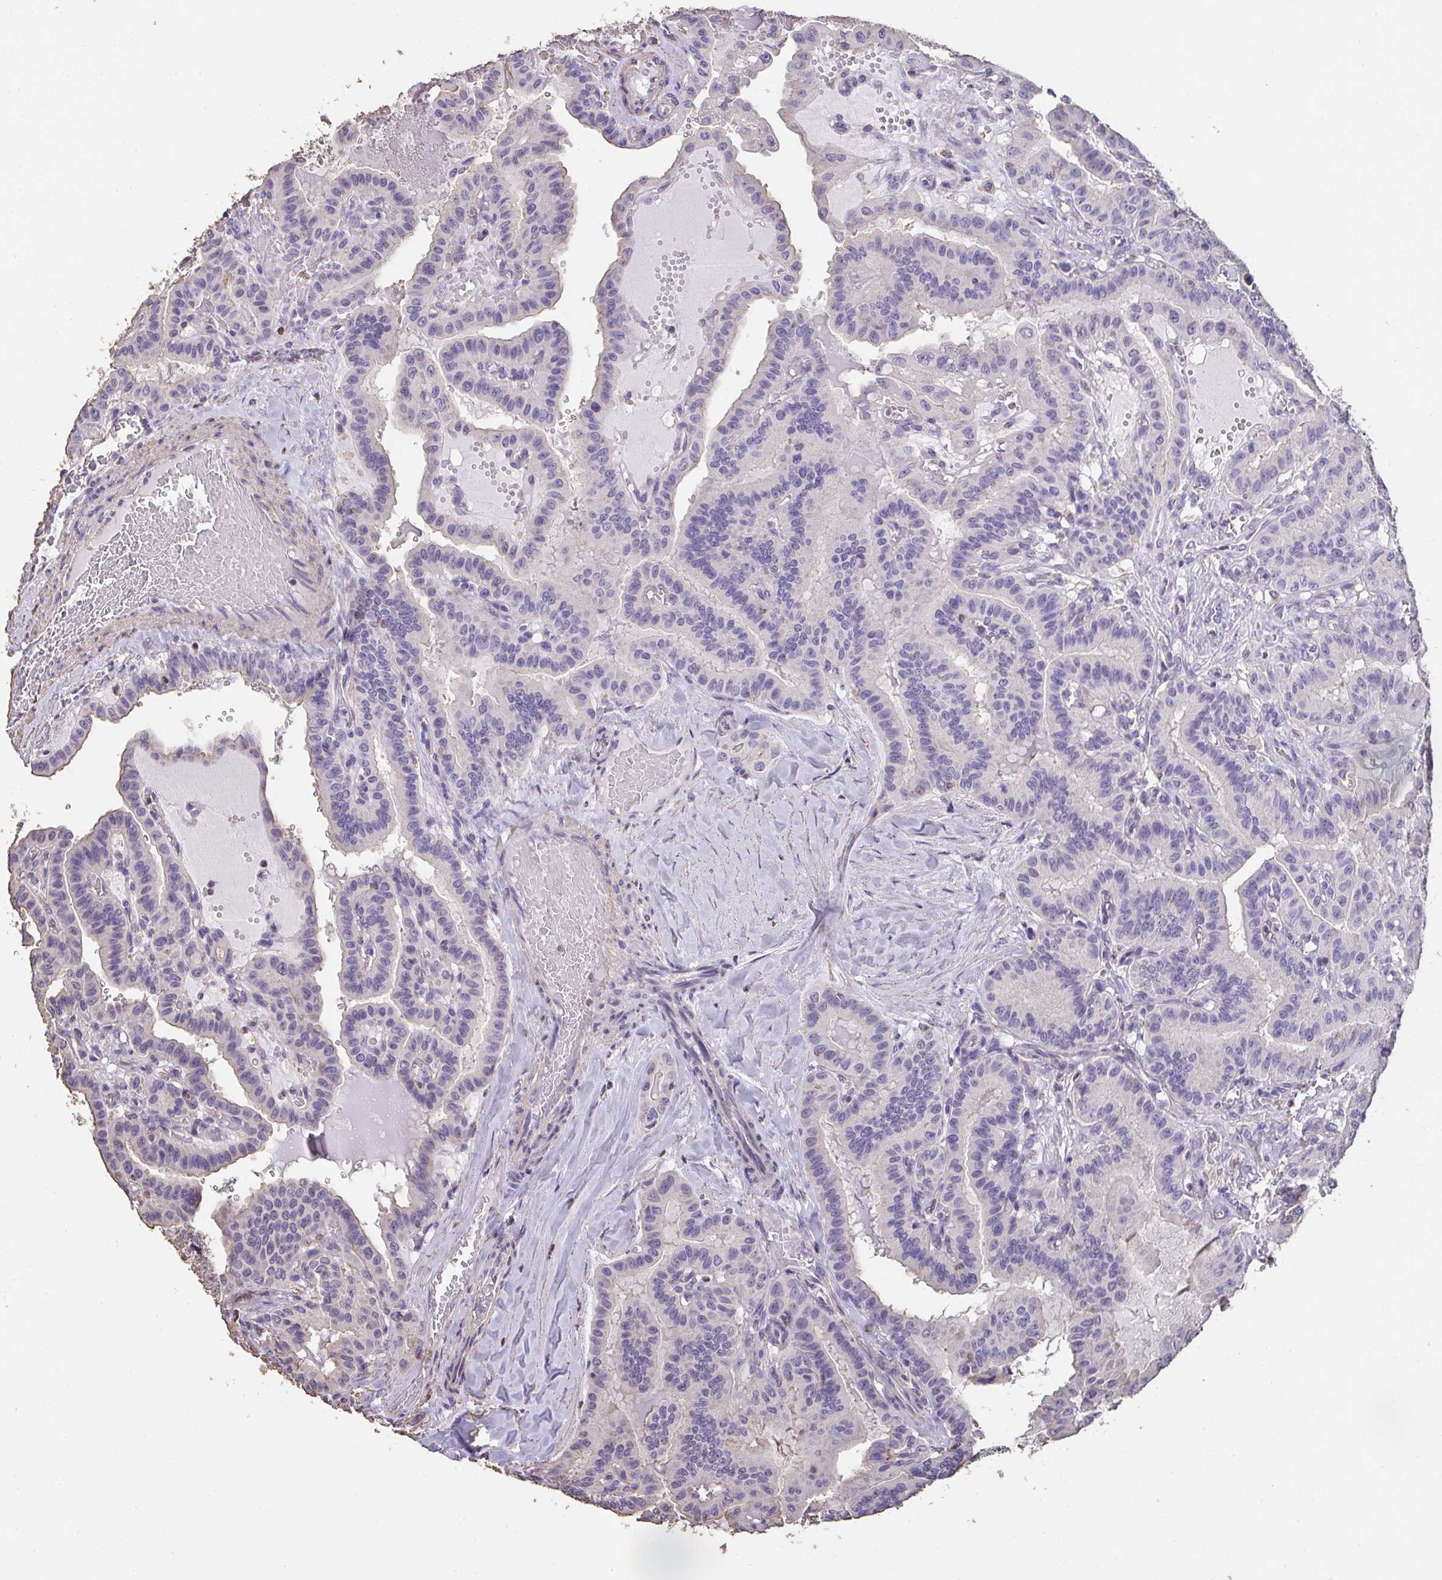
{"staining": {"intensity": "negative", "quantity": "none", "location": "none"}, "tissue": "thyroid cancer", "cell_type": "Tumor cells", "image_type": "cancer", "snomed": [{"axis": "morphology", "description": "Papillary adenocarcinoma, NOS"}, {"axis": "topography", "description": "Thyroid gland"}], "caption": "Micrograph shows no protein positivity in tumor cells of thyroid cancer (papillary adenocarcinoma) tissue. The staining was performed using DAB to visualize the protein expression in brown, while the nuclei were stained in blue with hematoxylin (Magnification: 20x).", "gene": "IL23R", "patient": {"sex": "male", "age": 87}}